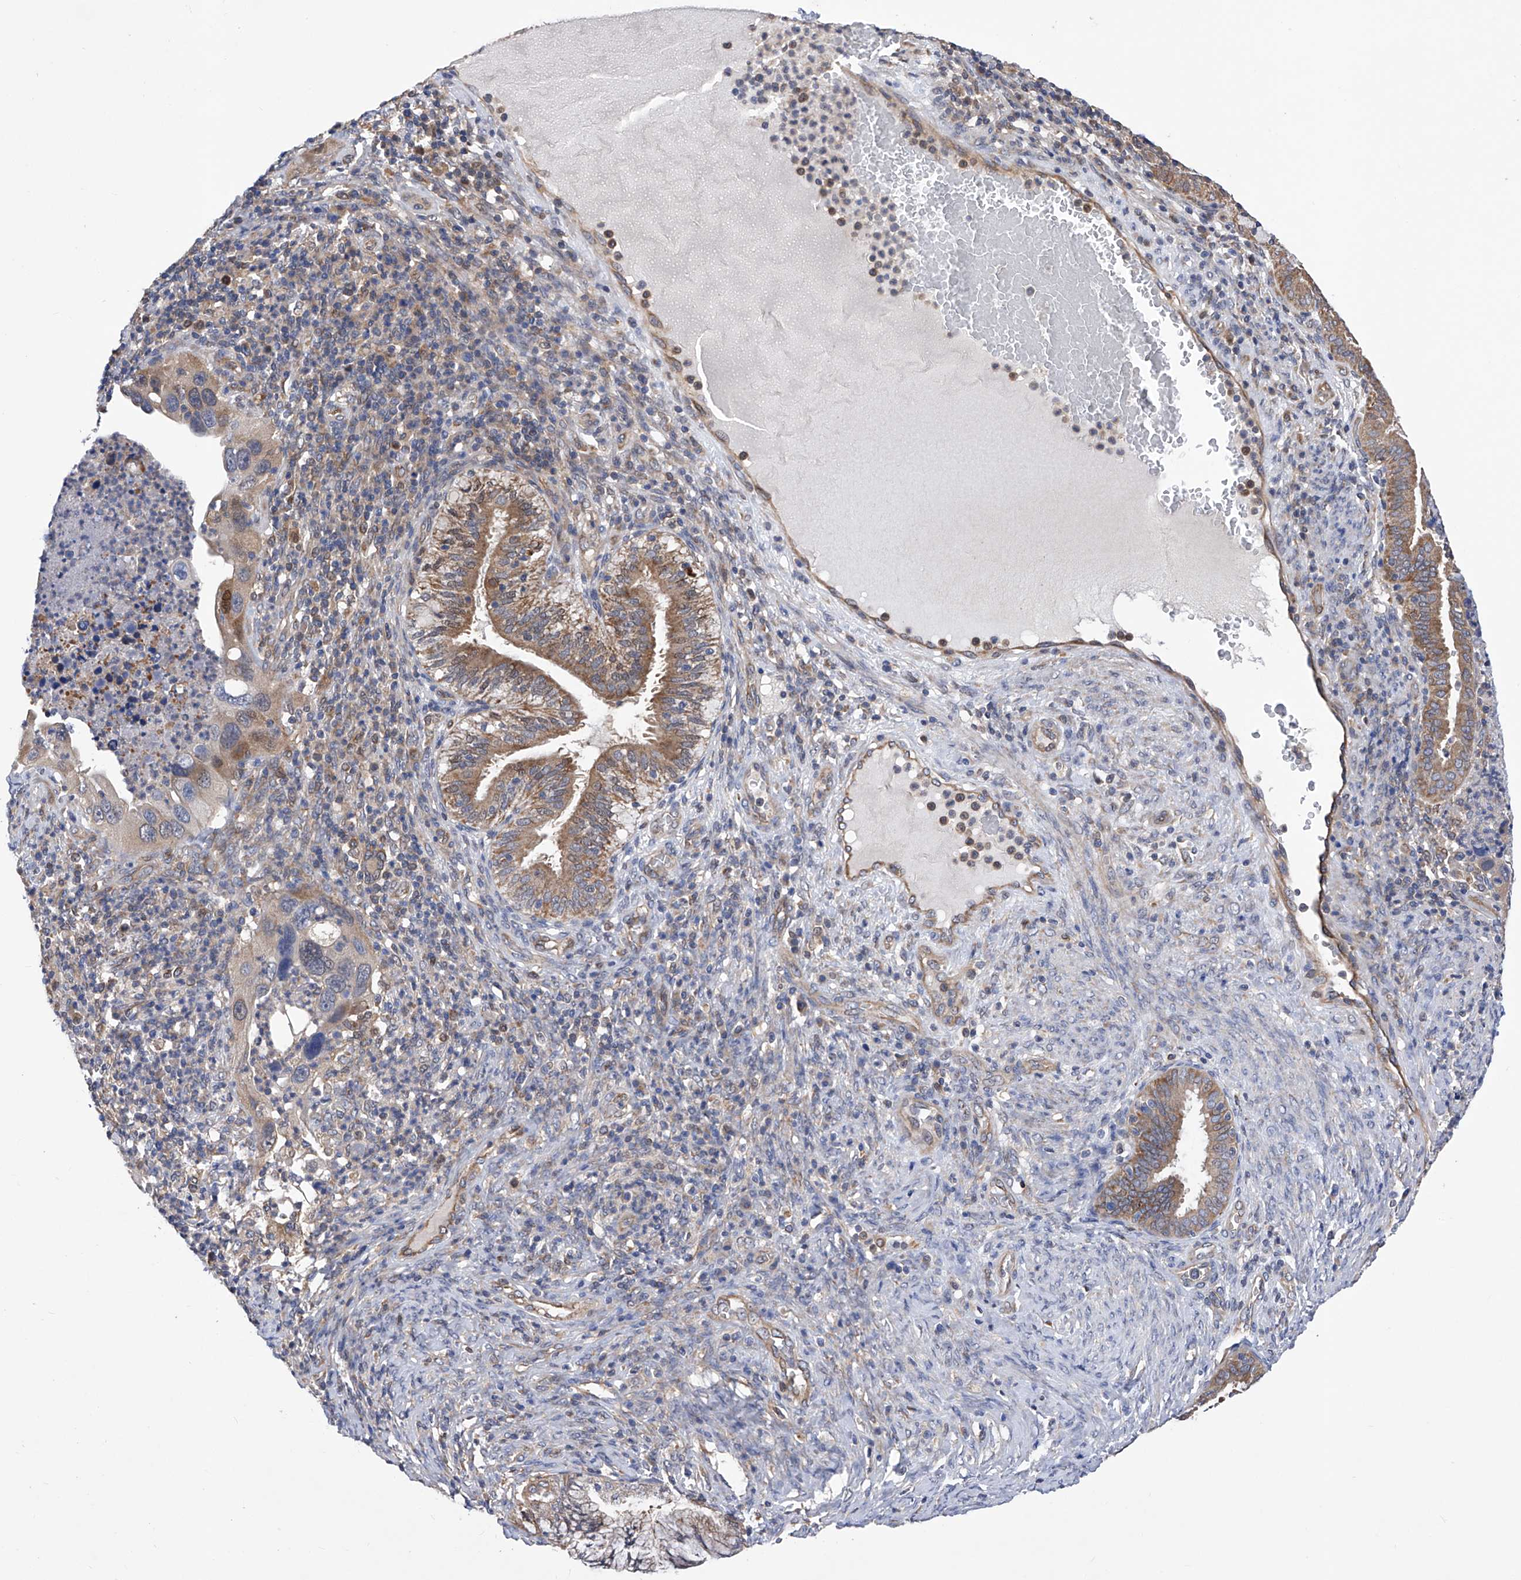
{"staining": {"intensity": "moderate", "quantity": "<25%", "location": "cytoplasmic/membranous"}, "tissue": "cervical cancer", "cell_type": "Tumor cells", "image_type": "cancer", "snomed": [{"axis": "morphology", "description": "Squamous cell carcinoma, NOS"}, {"axis": "topography", "description": "Cervix"}], "caption": "Protein analysis of cervical cancer tissue demonstrates moderate cytoplasmic/membranous staining in about <25% of tumor cells.", "gene": "SPATA20", "patient": {"sex": "female", "age": 38}}